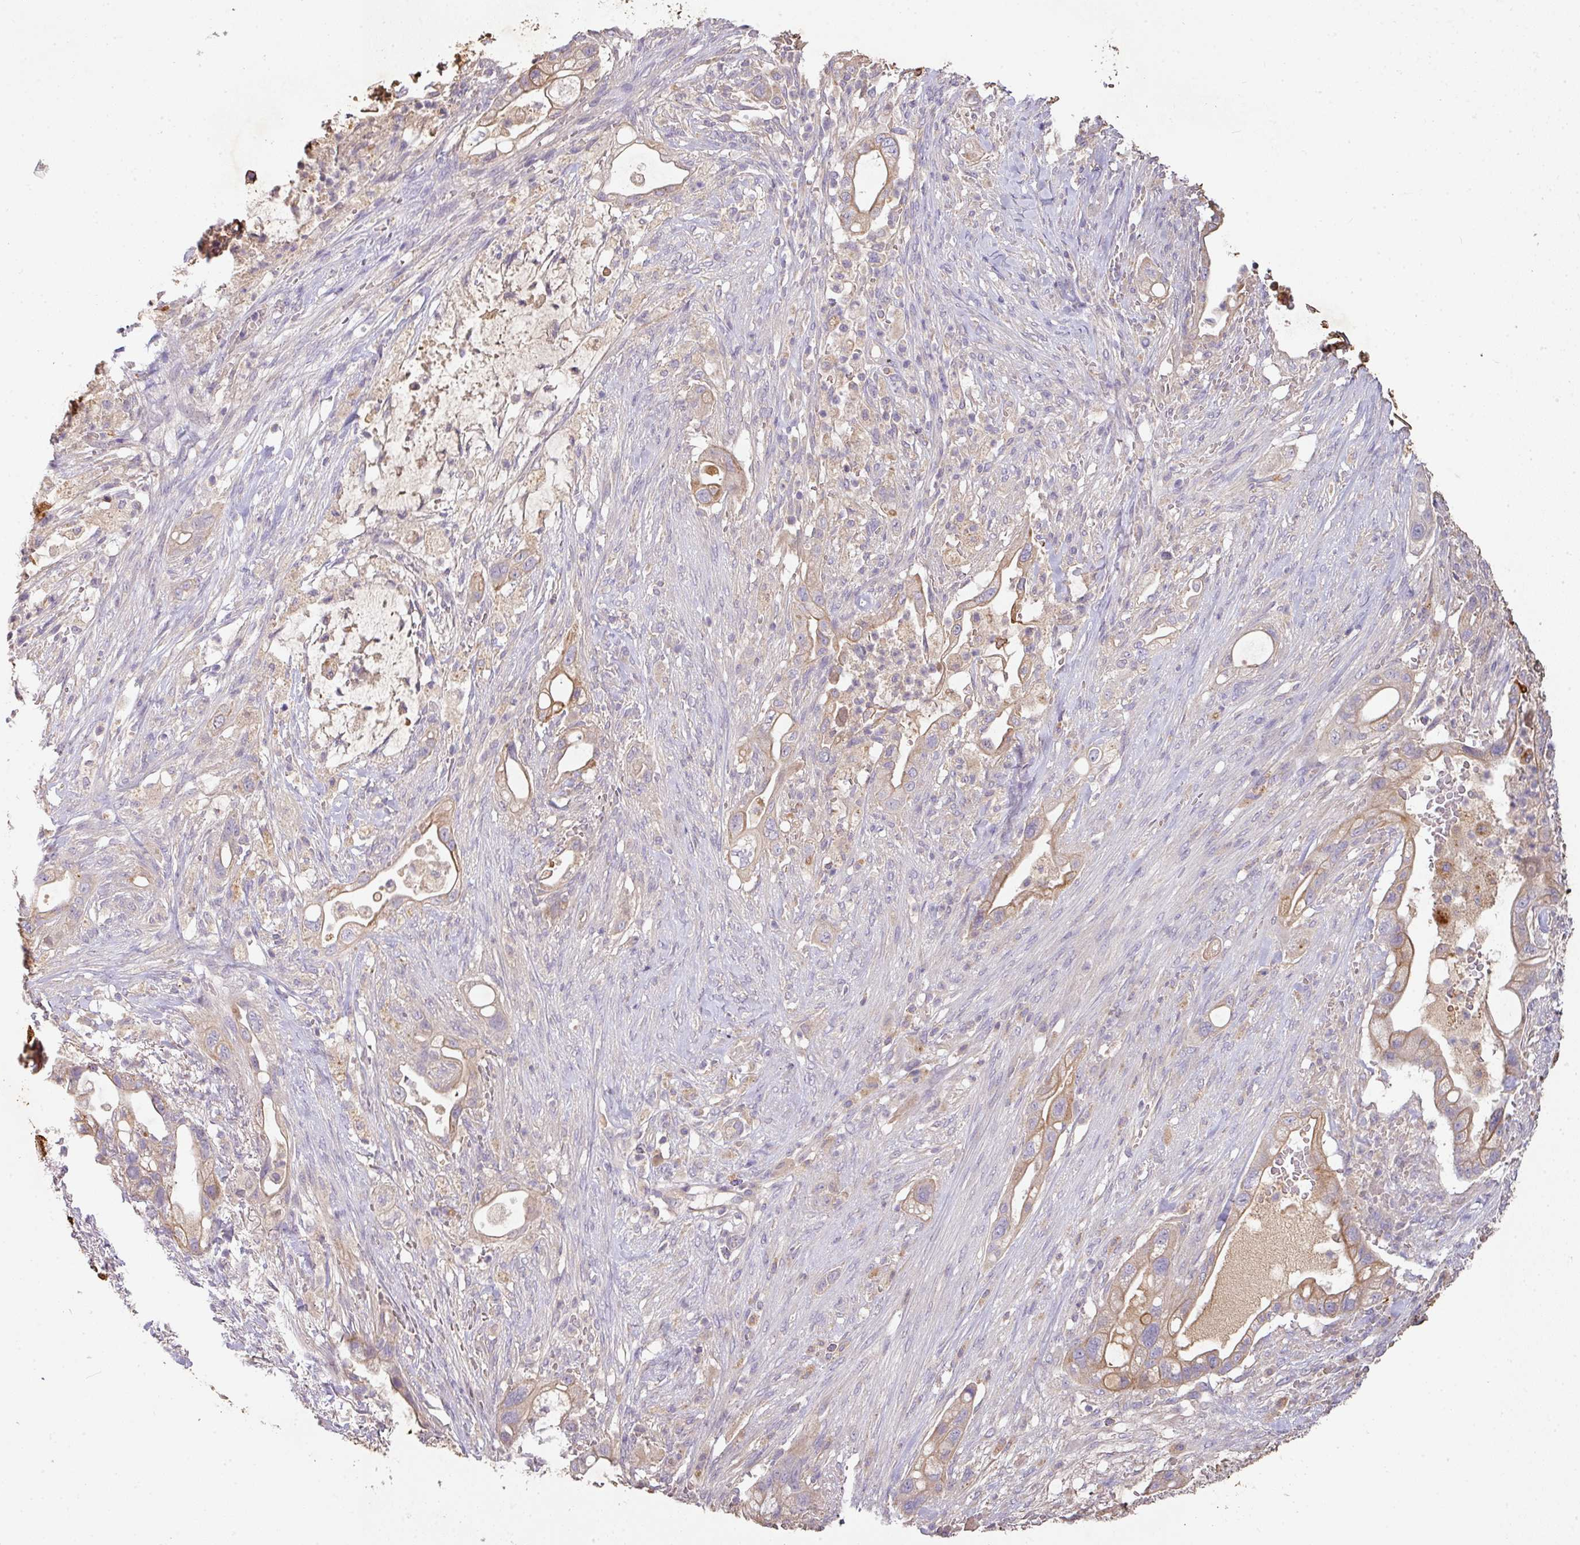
{"staining": {"intensity": "moderate", "quantity": "25%-75%", "location": "cytoplasmic/membranous"}, "tissue": "pancreatic cancer", "cell_type": "Tumor cells", "image_type": "cancer", "snomed": [{"axis": "morphology", "description": "Adenocarcinoma, NOS"}, {"axis": "topography", "description": "Pancreas"}], "caption": "This is a micrograph of immunohistochemistry (IHC) staining of pancreatic cancer (adenocarcinoma), which shows moderate expression in the cytoplasmic/membranous of tumor cells.", "gene": "ZNF266", "patient": {"sex": "male", "age": 44}}